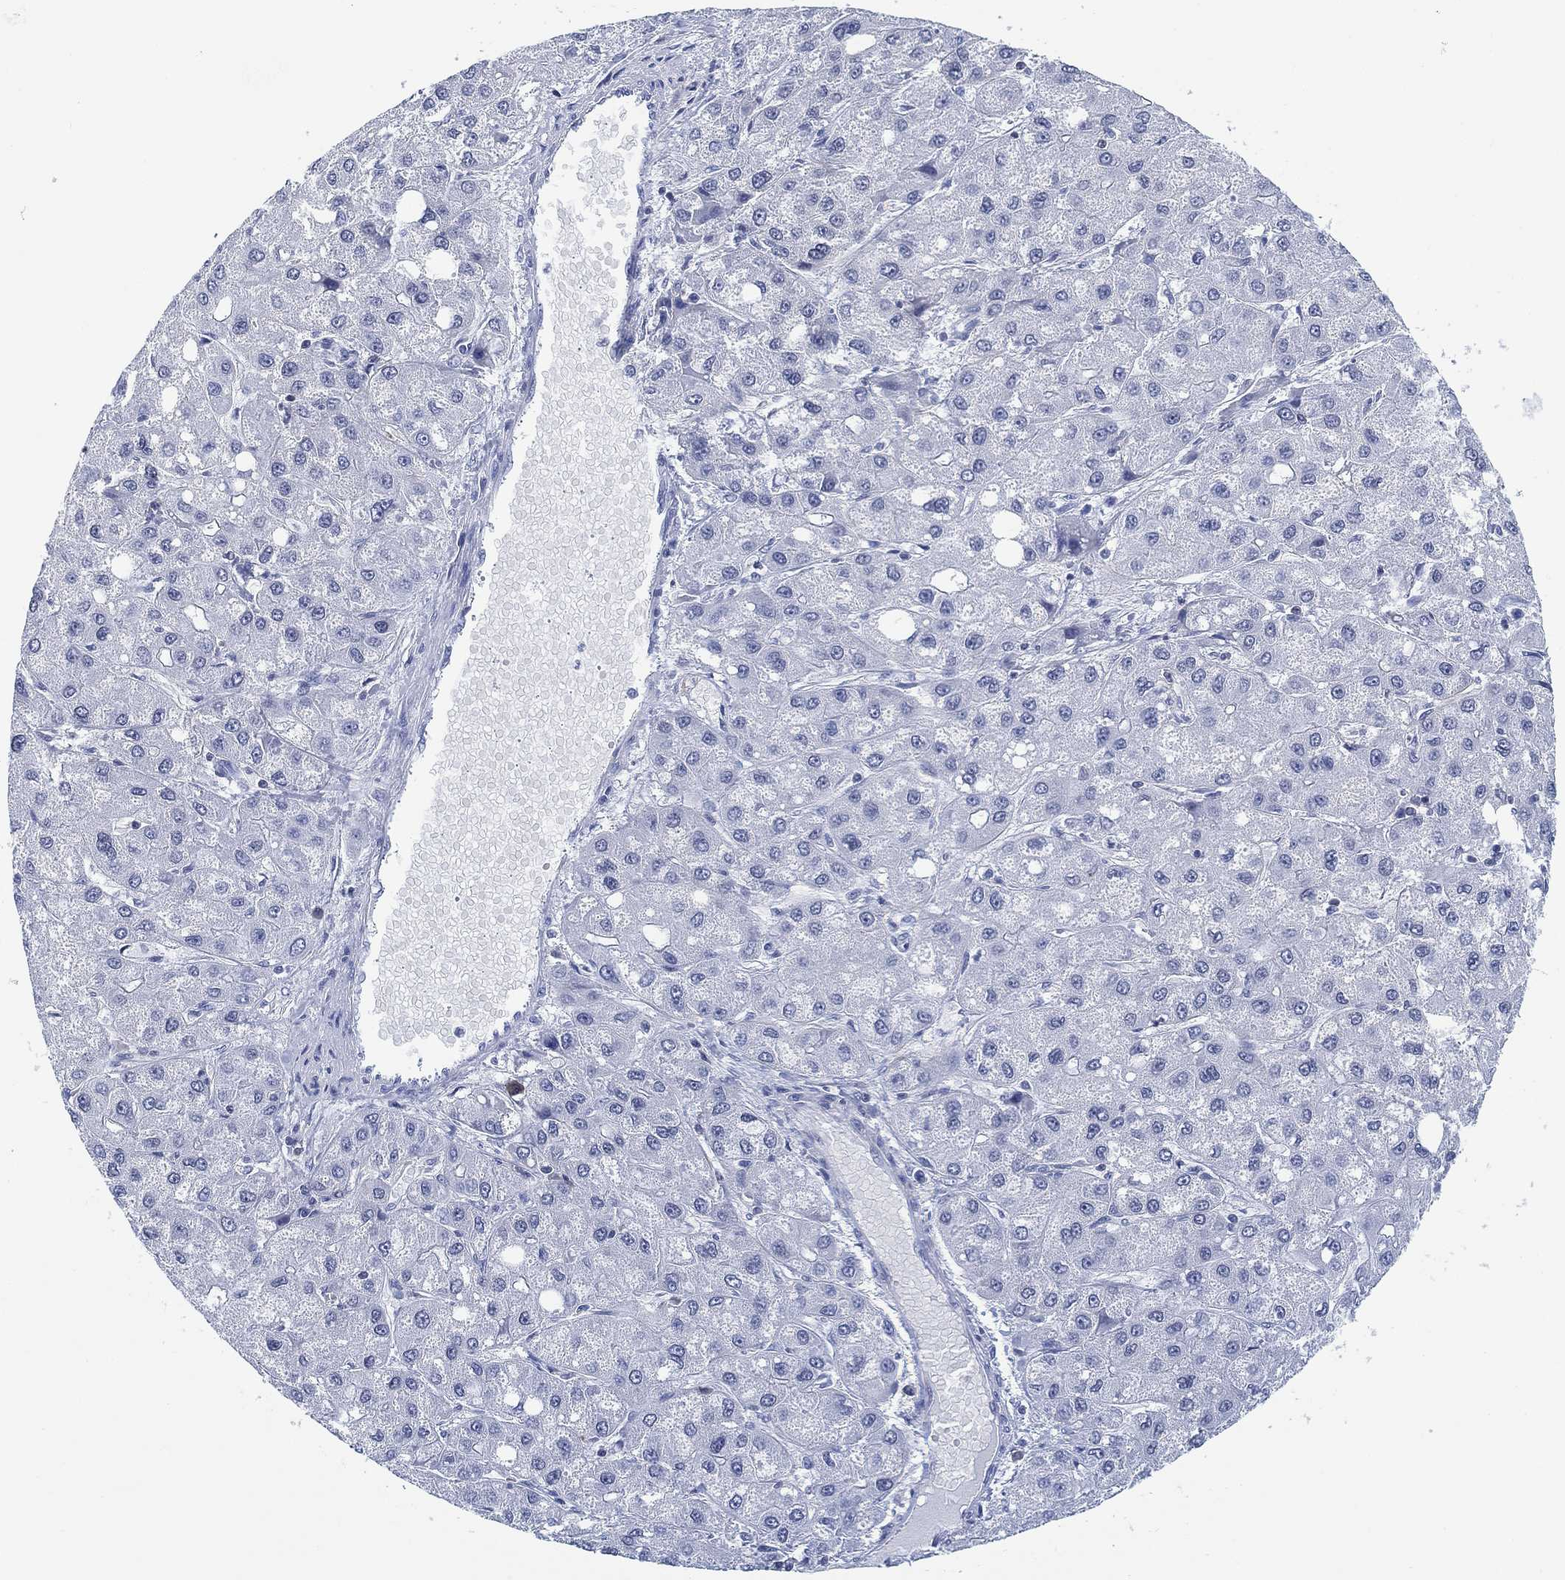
{"staining": {"intensity": "negative", "quantity": "none", "location": "none"}, "tissue": "liver cancer", "cell_type": "Tumor cells", "image_type": "cancer", "snomed": [{"axis": "morphology", "description": "Carcinoma, Hepatocellular, NOS"}, {"axis": "topography", "description": "Liver"}], "caption": "This micrograph is of liver hepatocellular carcinoma stained with IHC to label a protein in brown with the nuclei are counter-stained blue. There is no staining in tumor cells. (DAB (3,3'-diaminobenzidine) immunohistochemistry (IHC) with hematoxylin counter stain).", "gene": "FYB1", "patient": {"sex": "male", "age": 73}}